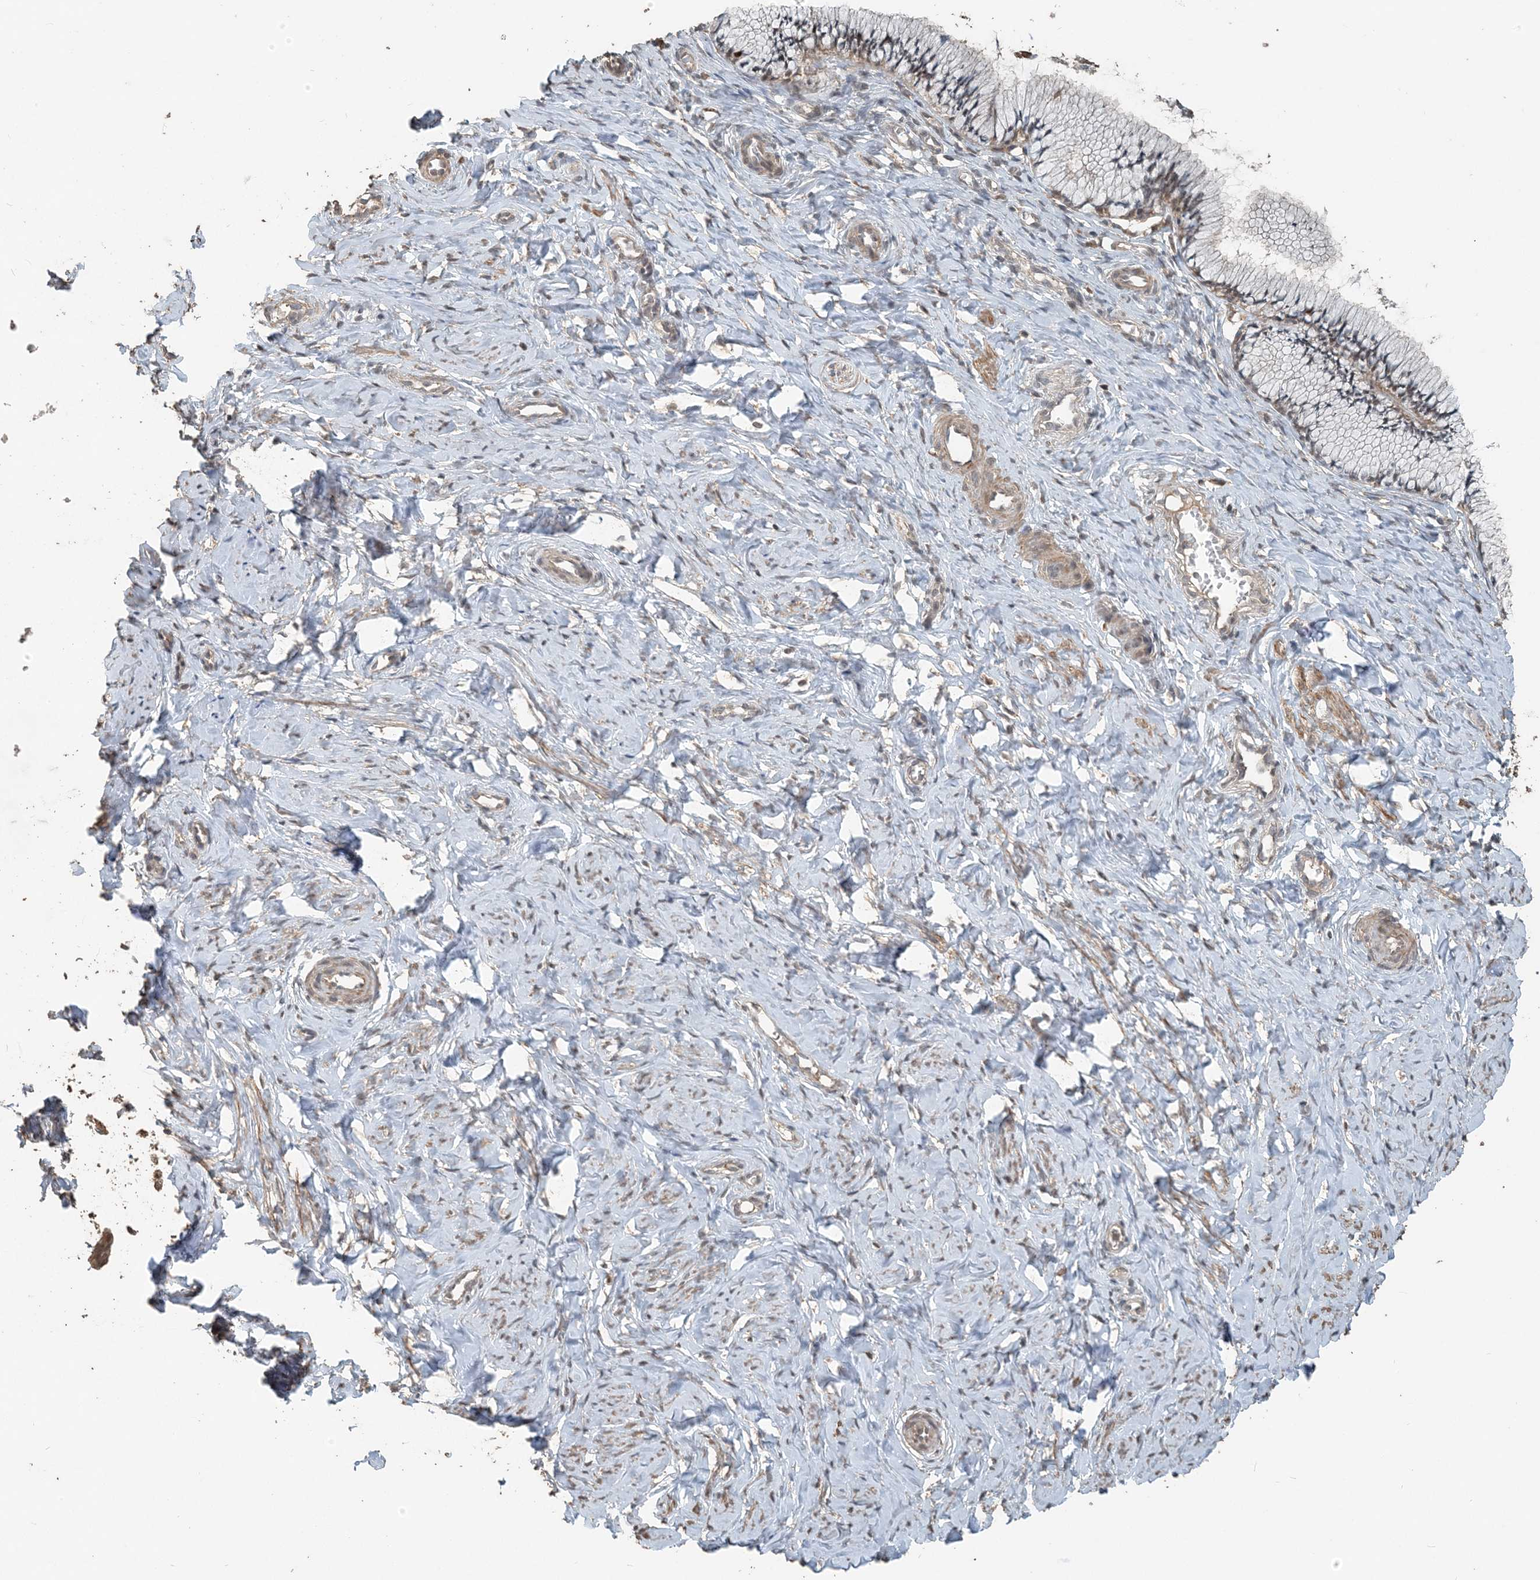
{"staining": {"intensity": "negative", "quantity": "none", "location": "none"}, "tissue": "cervix", "cell_type": "Glandular cells", "image_type": "normal", "snomed": [{"axis": "morphology", "description": "Normal tissue, NOS"}, {"axis": "topography", "description": "Cervix"}], "caption": "This is an immunohistochemistry (IHC) image of benign human cervix. There is no staining in glandular cells.", "gene": "ZC3H12A", "patient": {"sex": "female", "age": 27}}